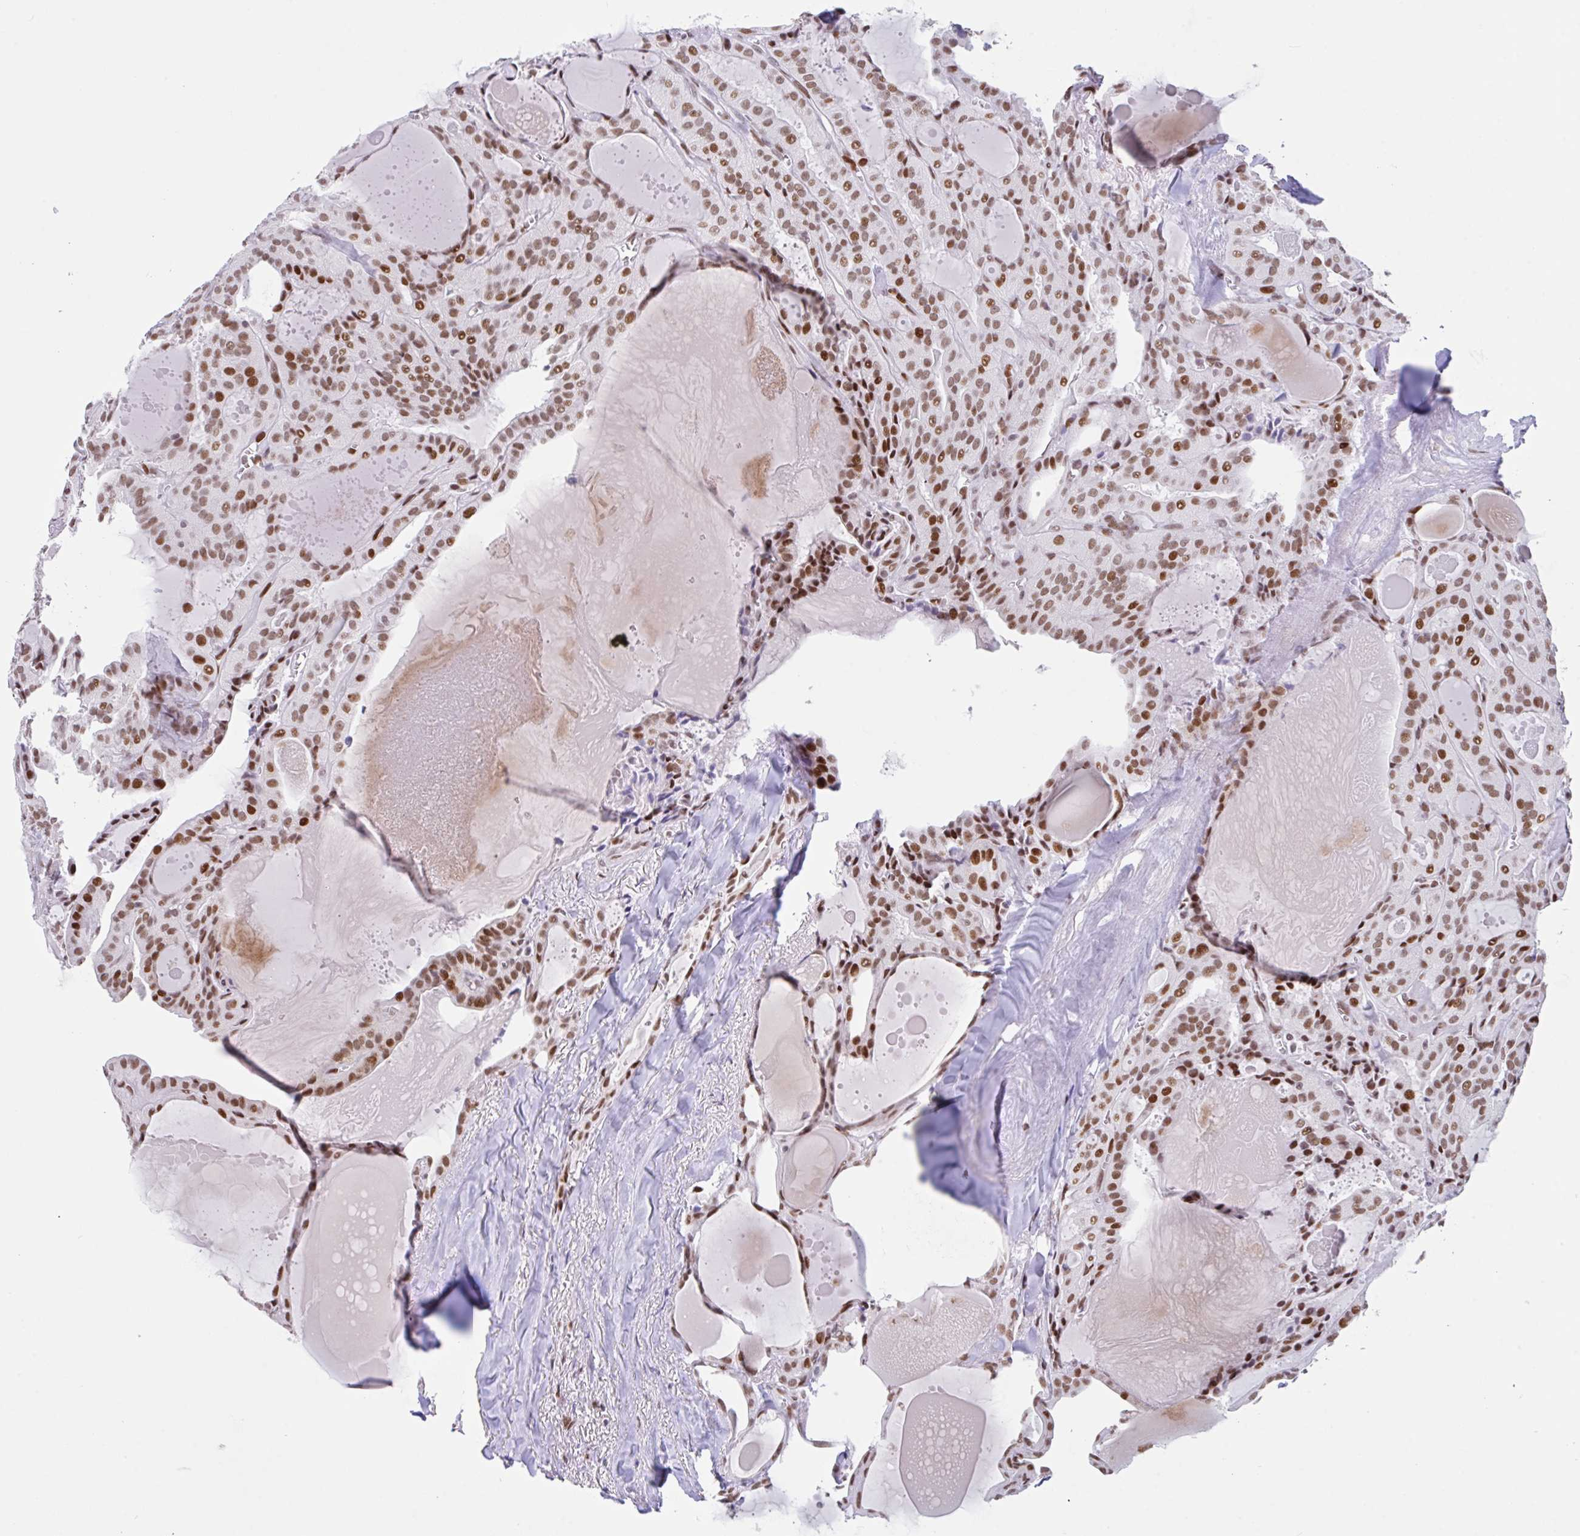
{"staining": {"intensity": "moderate", "quantity": ">75%", "location": "nuclear"}, "tissue": "thyroid cancer", "cell_type": "Tumor cells", "image_type": "cancer", "snomed": [{"axis": "morphology", "description": "Papillary adenocarcinoma, NOS"}, {"axis": "topography", "description": "Thyroid gland"}], "caption": "The micrograph displays a brown stain indicating the presence of a protein in the nuclear of tumor cells in thyroid cancer (papillary adenocarcinoma).", "gene": "CLP1", "patient": {"sex": "male", "age": 52}}